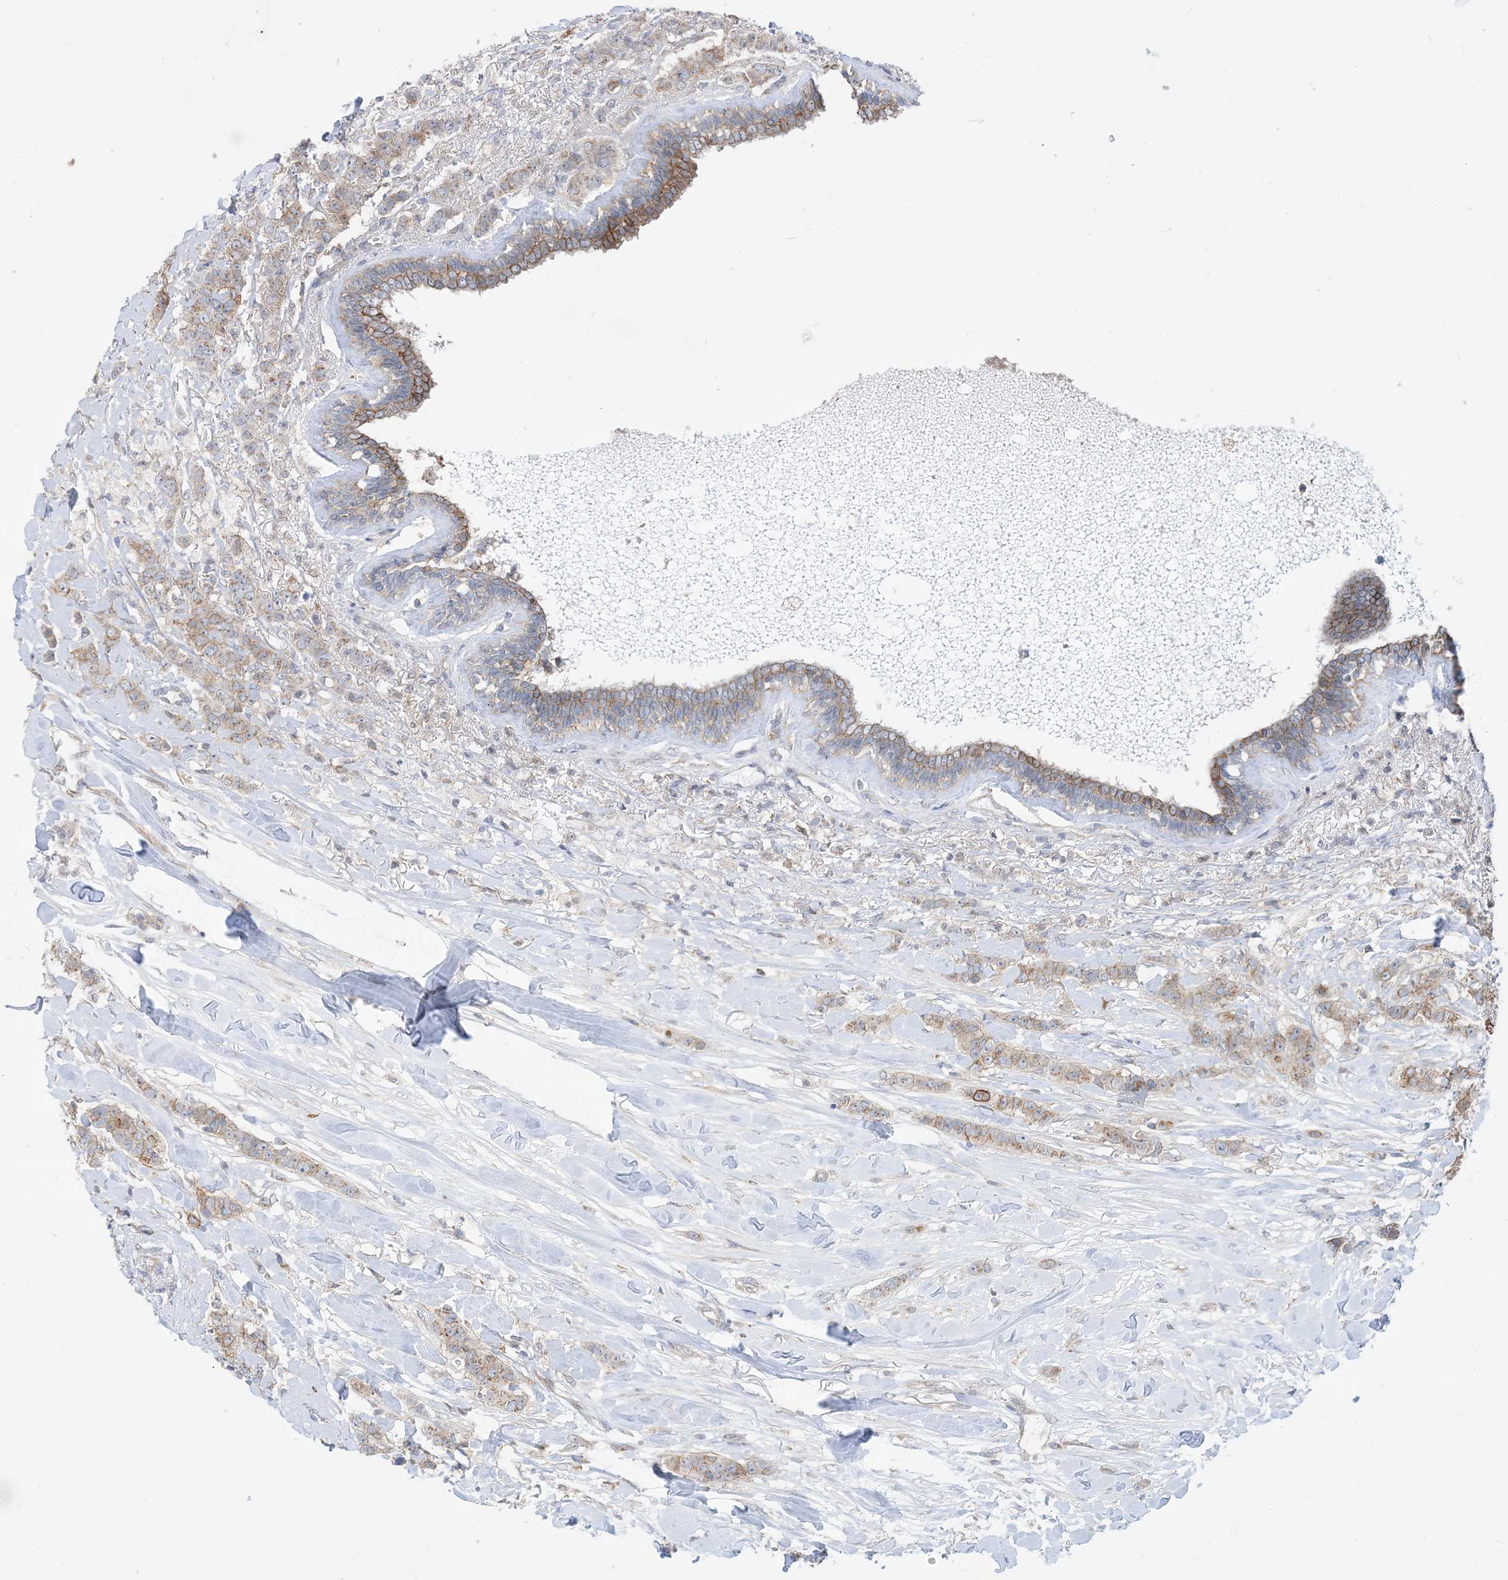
{"staining": {"intensity": "moderate", "quantity": "25%-75%", "location": "cytoplasmic/membranous"}, "tissue": "breast cancer", "cell_type": "Tumor cells", "image_type": "cancer", "snomed": [{"axis": "morphology", "description": "Duct carcinoma"}, {"axis": "topography", "description": "Breast"}], "caption": "Protein expression analysis of intraductal carcinoma (breast) displays moderate cytoplasmic/membranous staining in about 25%-75% of tumor cells. The staining was performed using DAB (3,3'-diaminobenzidine) to visualize the protein expression in brown, while the nuclei were stained in blue with hematoxylin (Magnification: 20x).", "gene": "CASP4", "patient": {"sex": "female", "age": 40}}